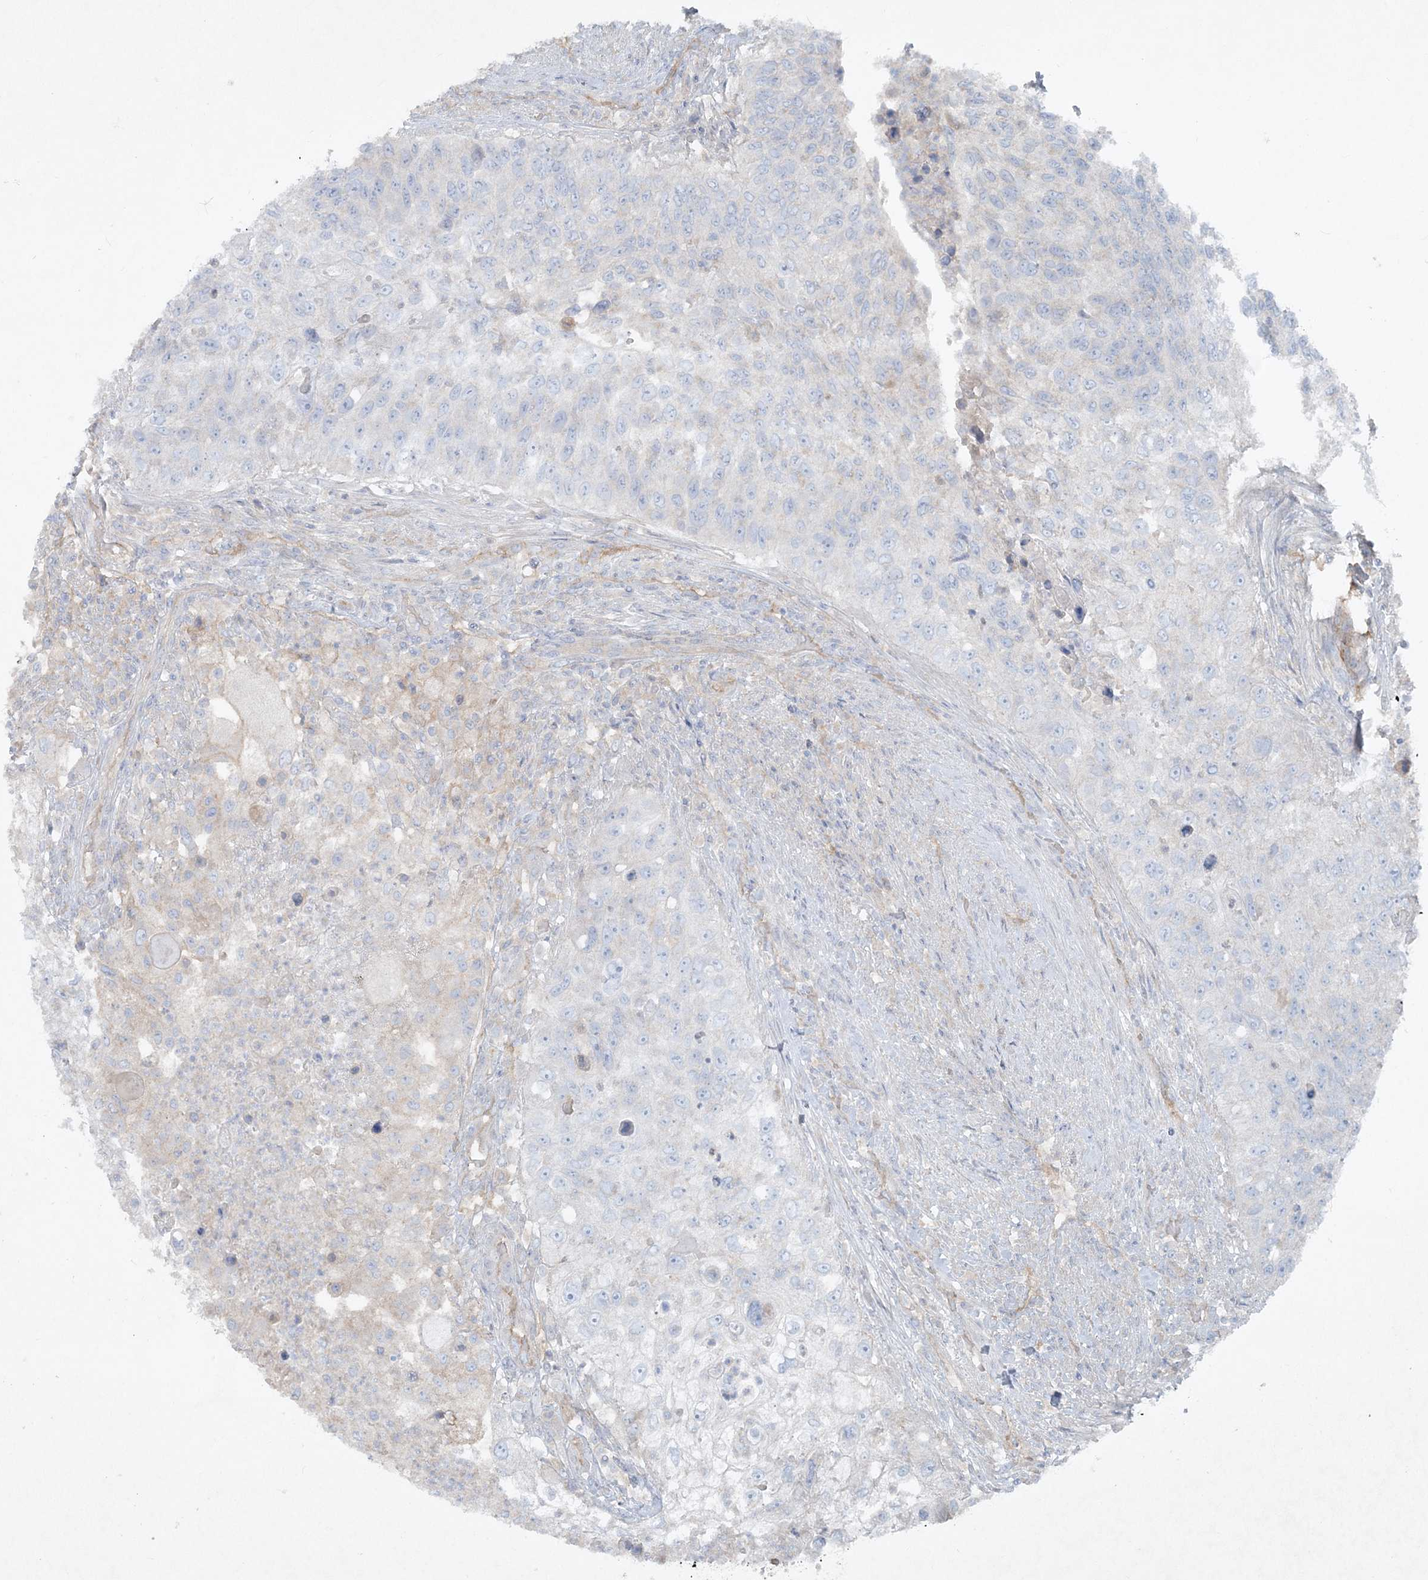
{"staining": {"intensity": "negative", "quantity": "none", "location": "none"}, "tissue": "urothelial cancer", "cell_type": "Tumor cells", "image_type": "cancer", "snomed": [{"axis": "morphology", "description": "Urothelial carcinoma, High grade"}, {"axis": "topography", "description": "Urinary bladder"}], "caption": "High-grade urothelial carcinoma stained for a protein using immunohistochemistry displays no staining tumor cells.", "gene": "ATP11A", "patient": {"sex": "female", "age": 60}}